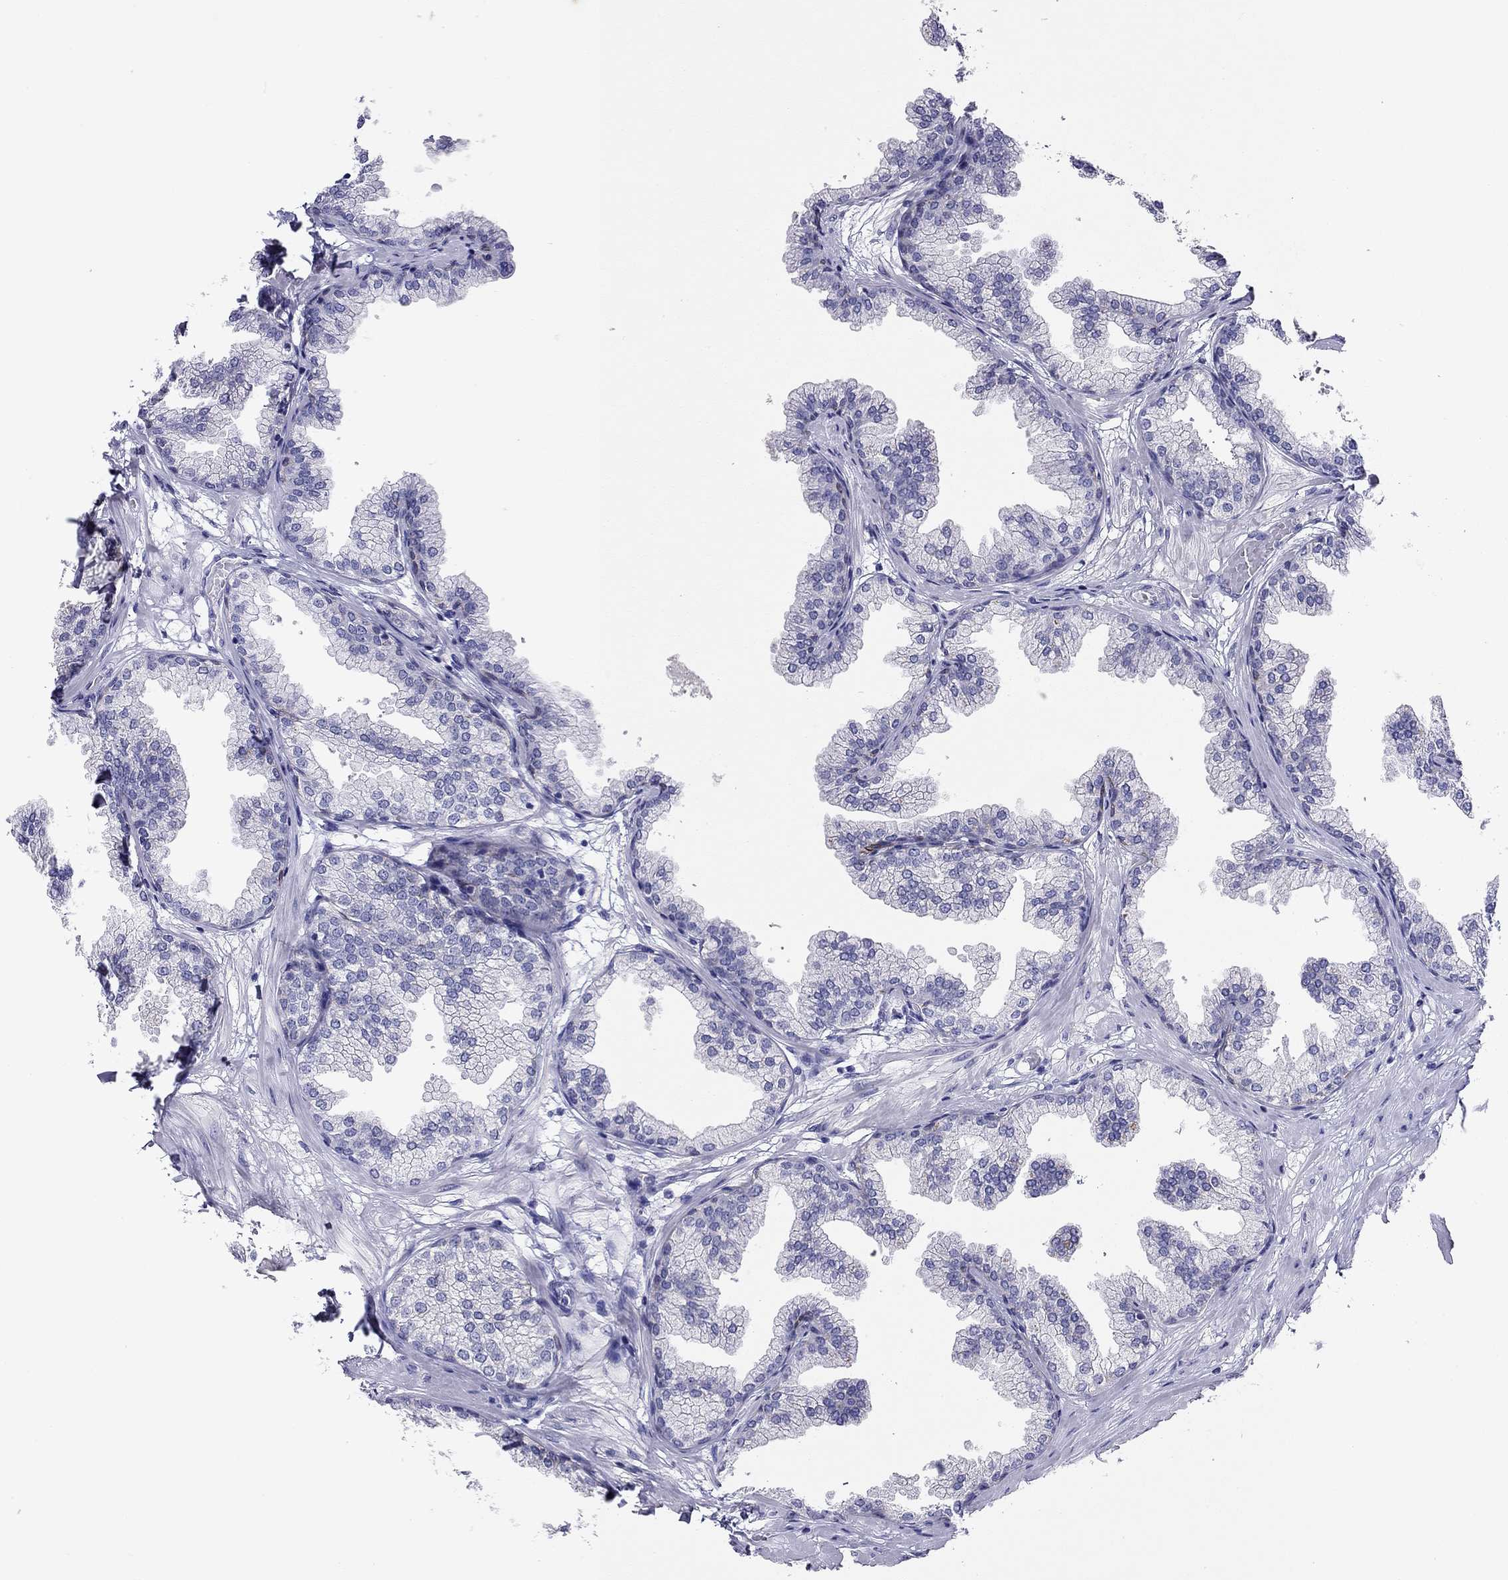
{"staining": {"intensity": "negative", "quantity": "none", "location": "none"}, "tissue": "prostate", "cell_type": "Glandular cells", "image_type": "normal", "snomed": [{"axis": "morphology", "description": "Normal tissue, NOS"}, {"axis": "topography", "description": "Prostate"}], "caption": "Glandular cells show no significant protein staining in unremarkable prostate. The staining is performed using DAB (3,3'-diaminobenzidine) brown chromogen with nuclei counter-stained in using hematoxylin.", "gene": "CAPNS2", "patient": {"sex": "male", "age": 37}}